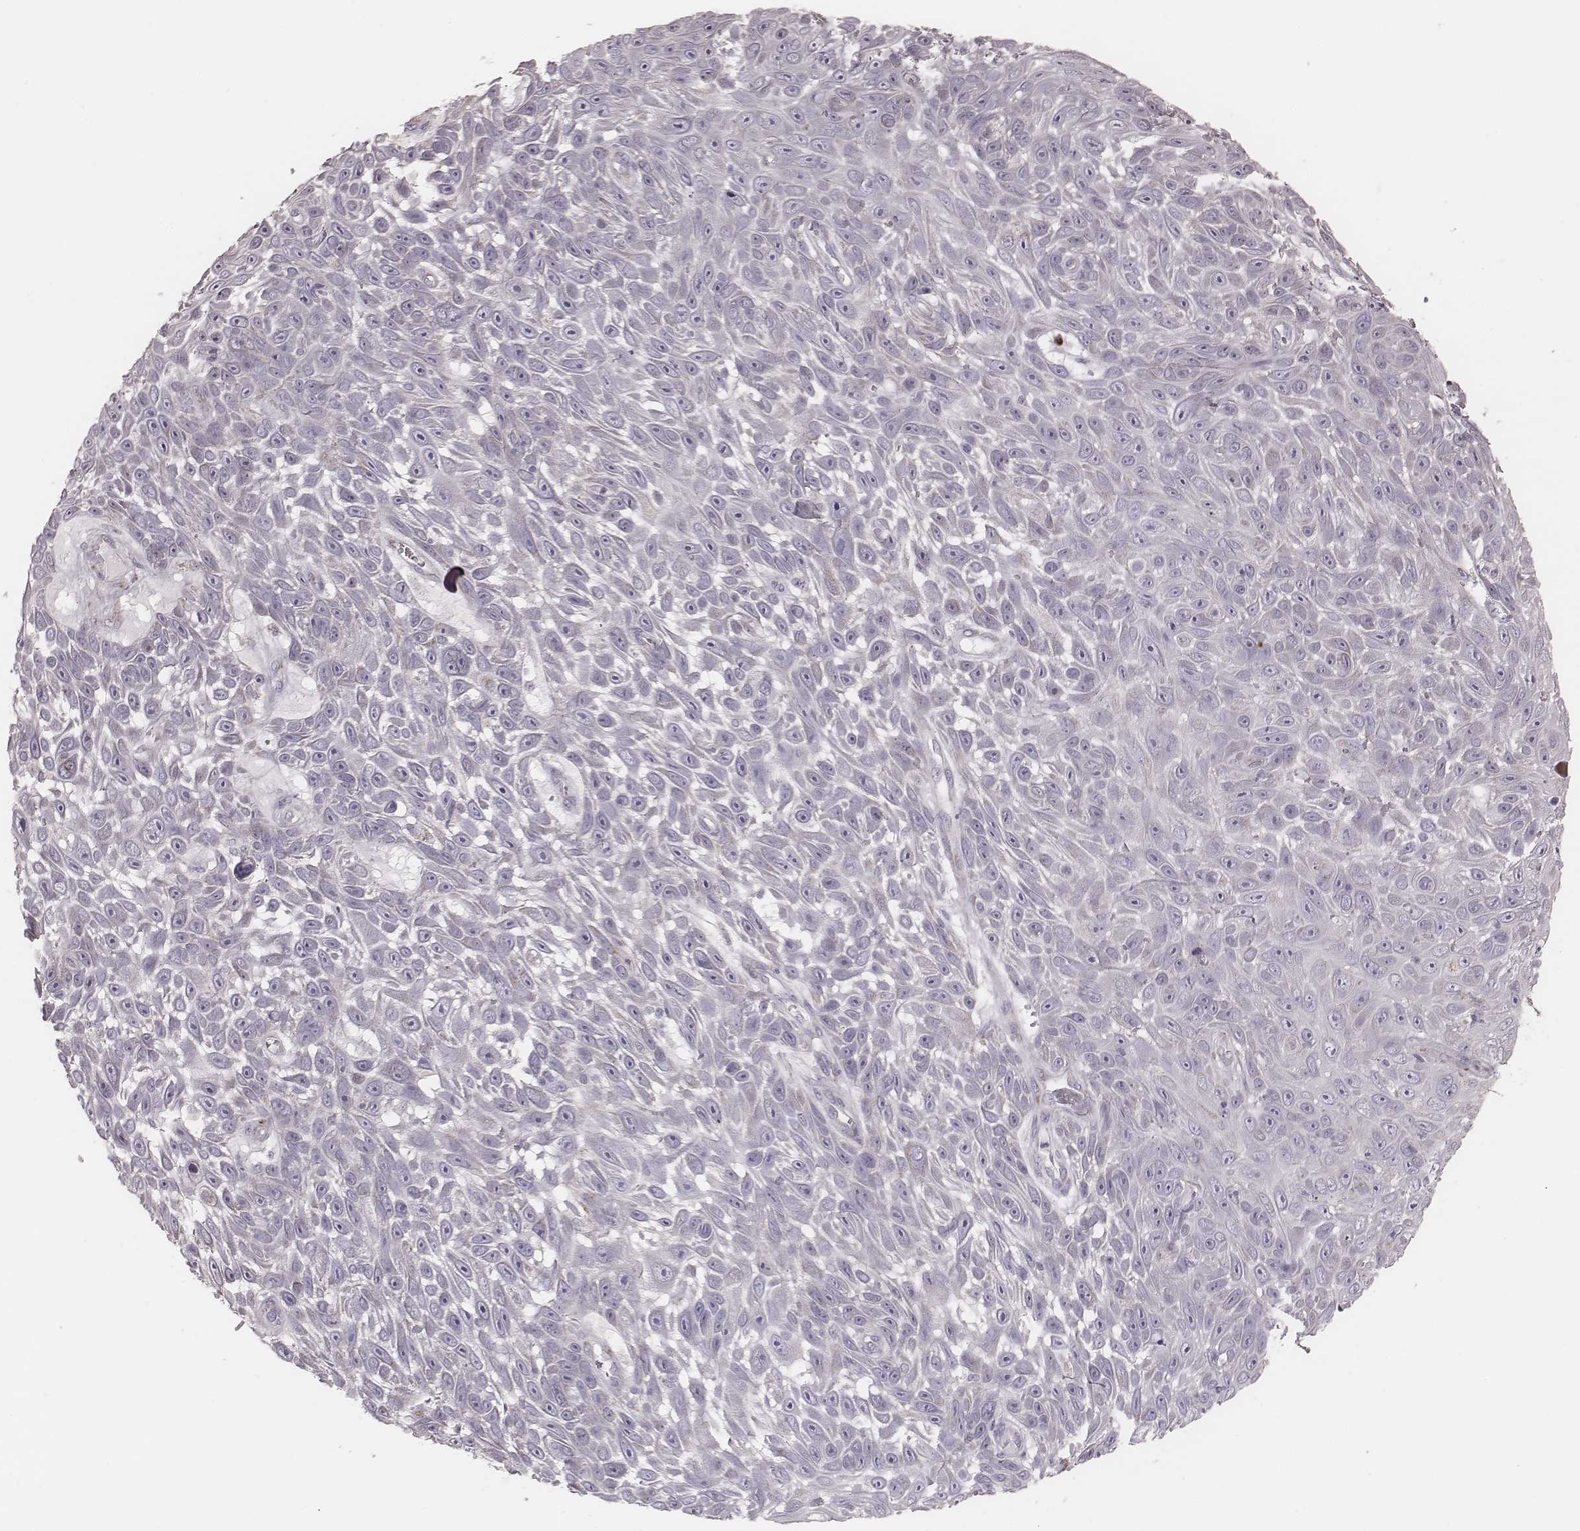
{"staining": {"intensity": "negative", "quantity": "none", "location": "none"}, "tissue": "skin cancer", "cell_type": "Tumor cells", "image_type": "cancer", "snomed": [{"axis": "morphology", "description": "Squamous cell carcinoma, NOS"}, {"axis": "topography", "description": "Skin"}], "caption": "Image shows no significant protein staining in tumor cells of squamous cell carcinoma (skin). Nuclei are stained in blue.", "gene": "KIF5C", "patient": {"sex": "male", "age": 82}}